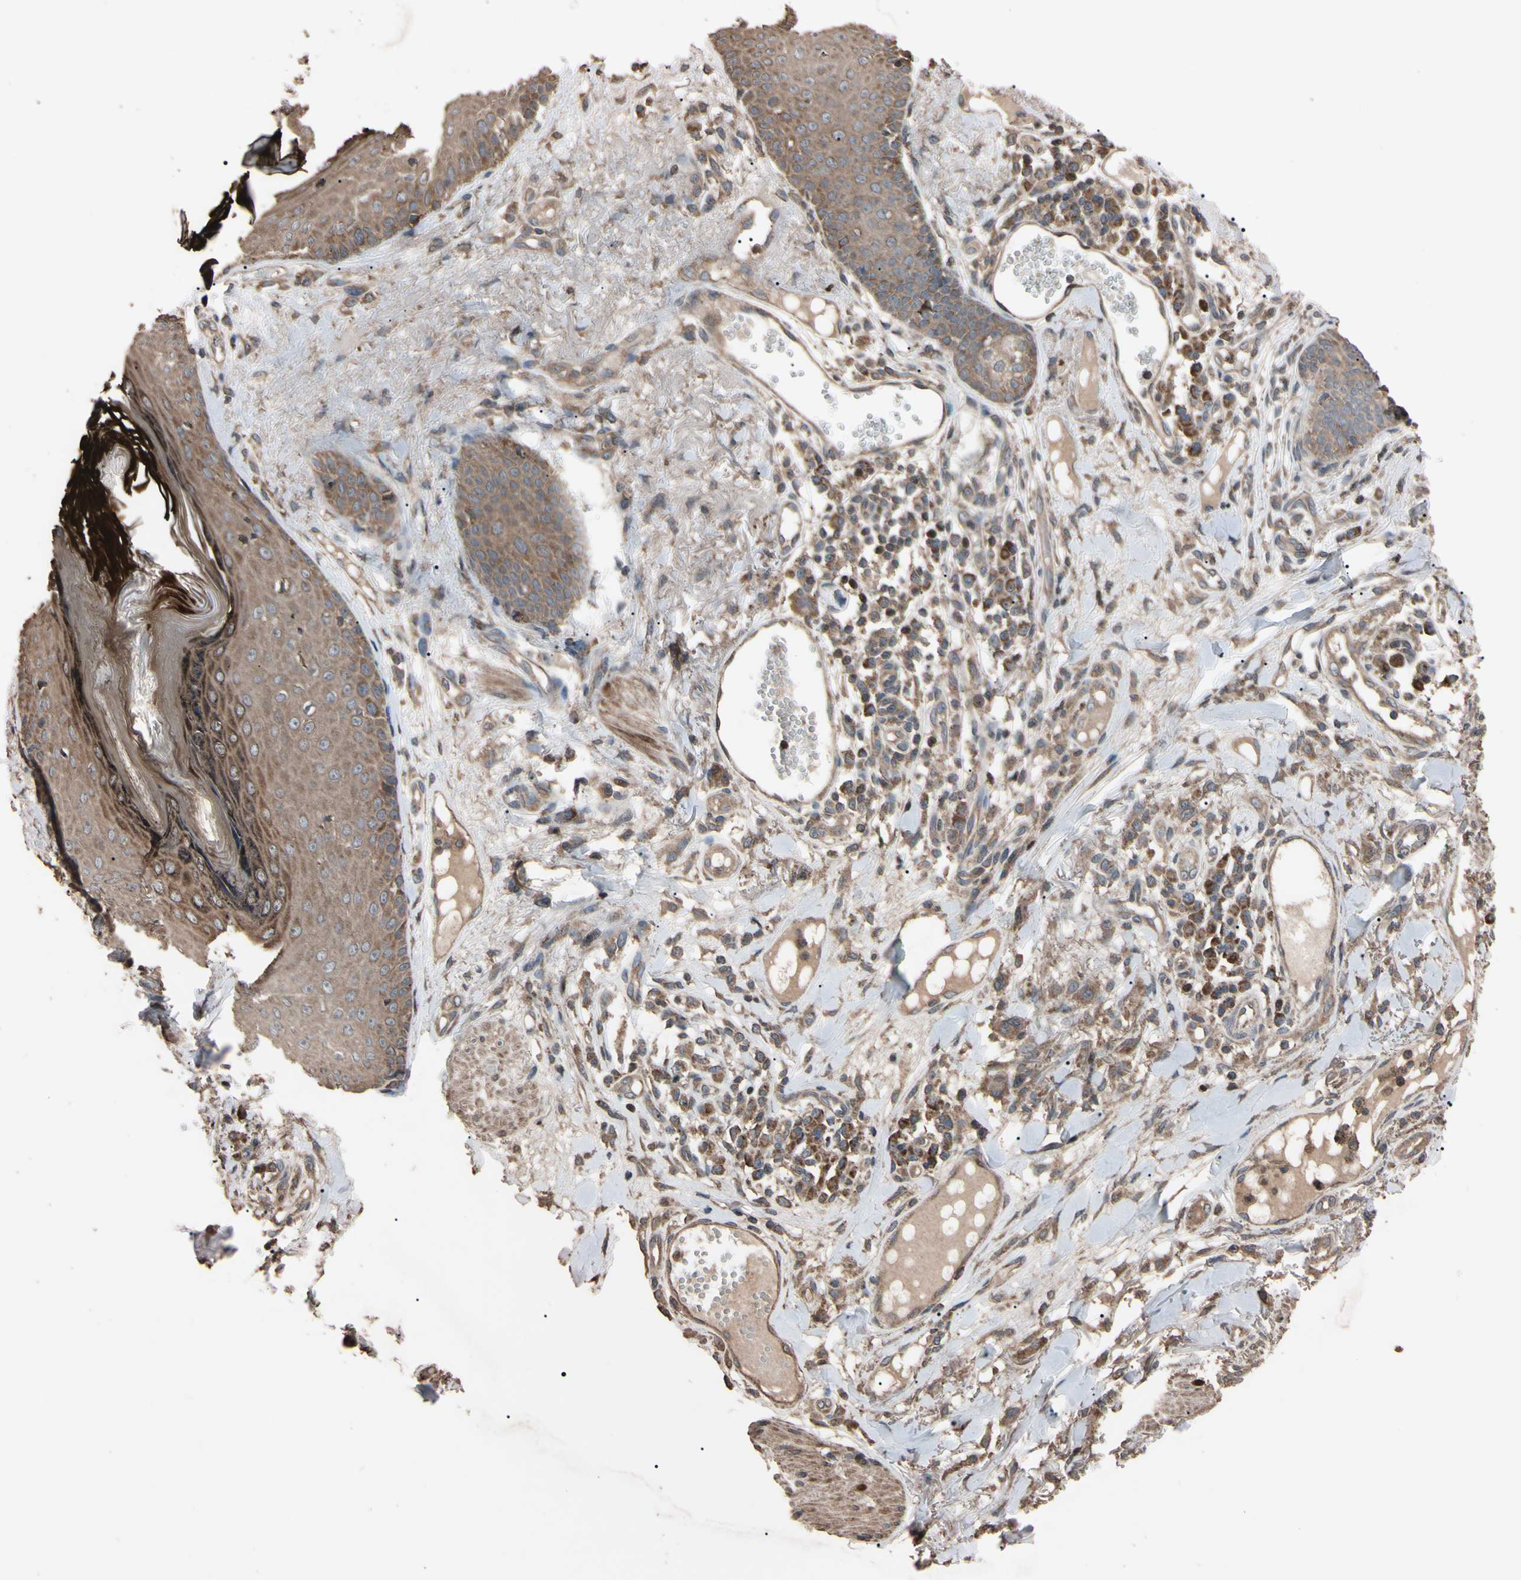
{"staining": {"intensity": "weak", "quantity": ">75%", "location": "cytoplasmic/membranous"}, "tissue": "skin cancer", "cell_type": "Tumor cells", "image_type": "cancer", "snomed": [{"axis": "morphology", "description": "Normal tissue, NOS"}, {"axis": "morphology", "description": "Basal cell carcinoma"}, {"axis": "topography", "description": "Skin"}], "caption": "This is an image of immunohistochemistry (IHC) staining of basal cell carcinoma (skin), which shows weak expression in the cytoplasmic/membranous of tumor cells.", "gene": "TNFRSF1A", "patient": {"sex": "male", "age": 52}}